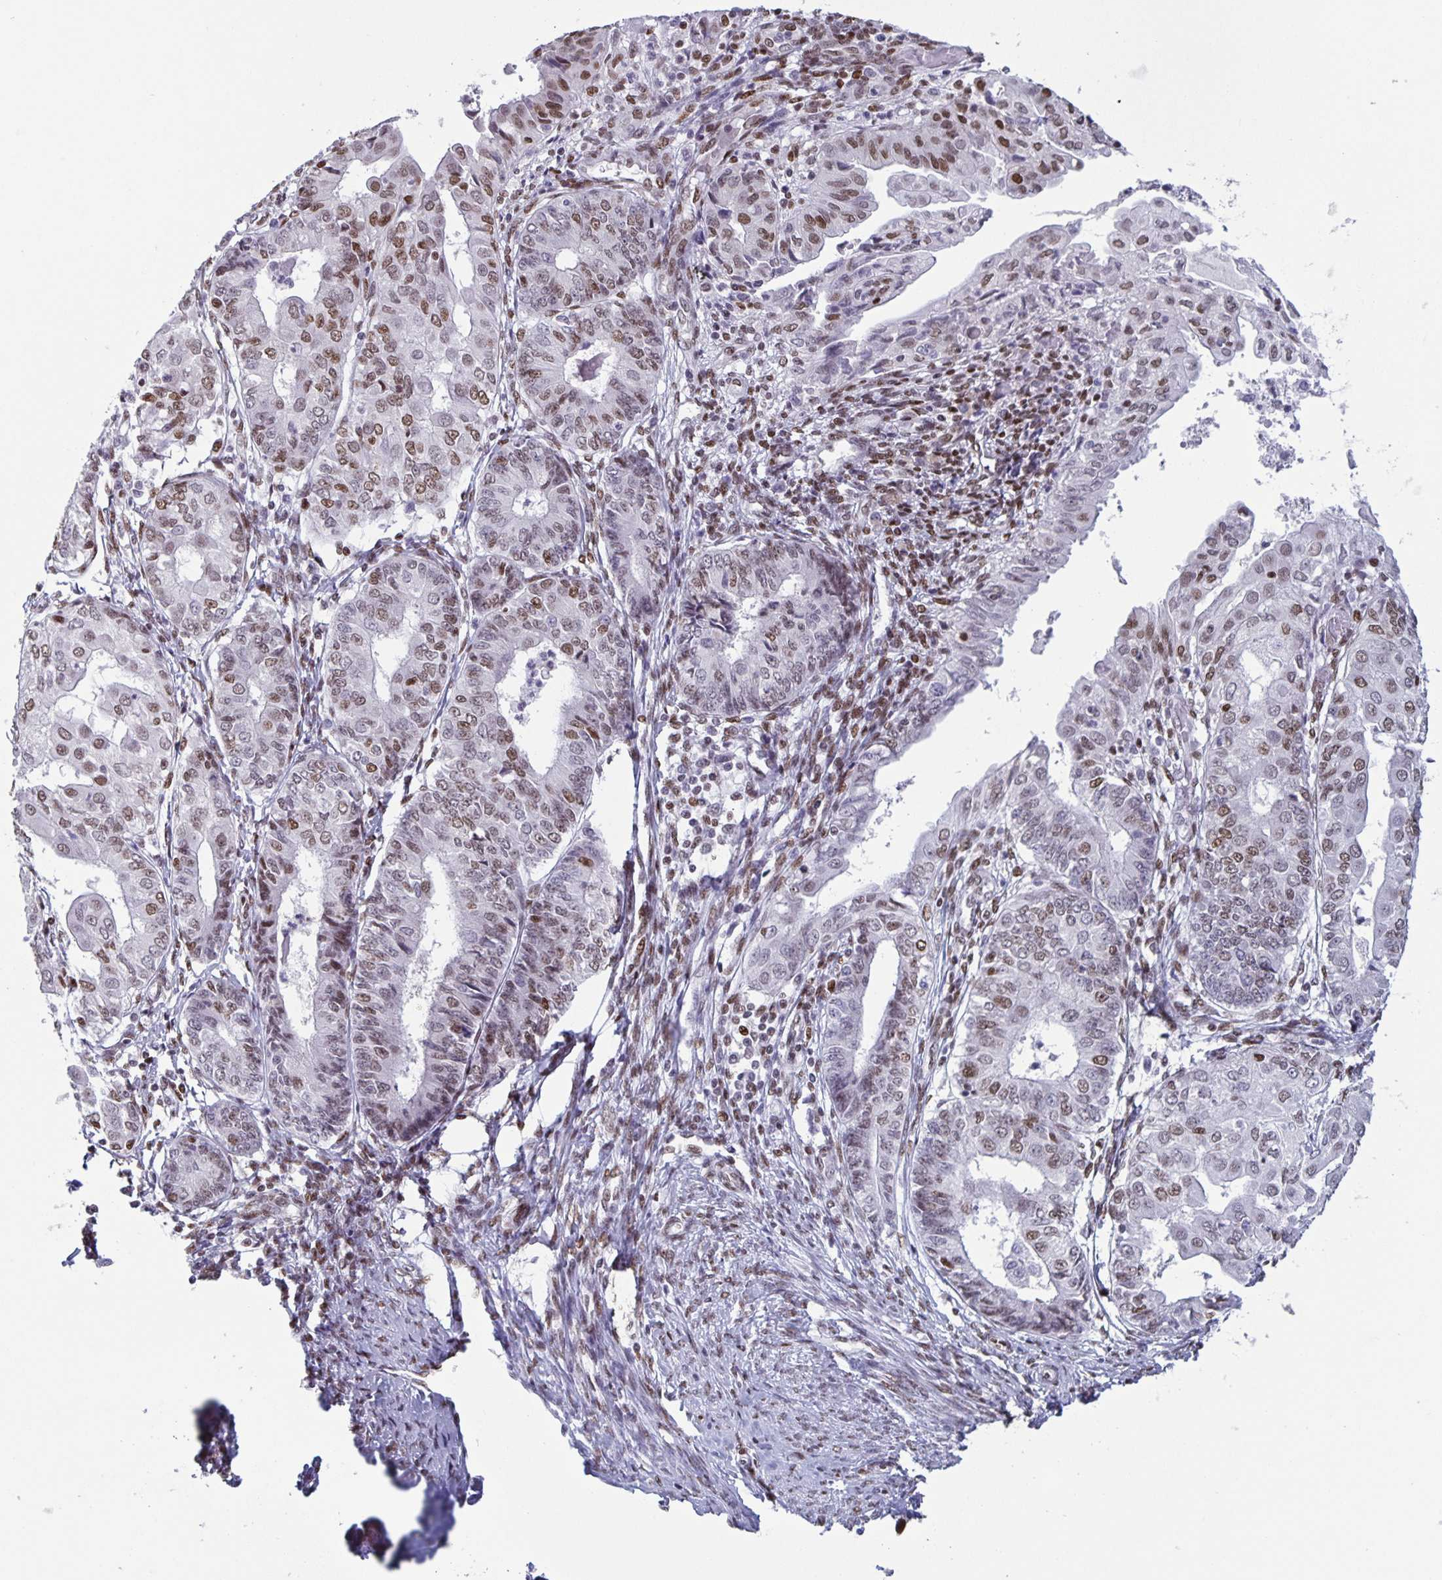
{"staining": {"intensity": "moderate", "quantity": "25%-75%", "location": "nuclear"}, "tissue": "endometrial cancer", "cell_type": "Tumor cells", "image_type": "cancer", "snomed": [{"axis": "morphology", "description": "Adenocarcinoma, NOS"}, {"axis": "topography", "description": "Endometrium"}], "caption": "Immunohistochemistry image of neoplastic tissue: endometrial cancer (adenocarcinoma) stained using immunohistochemistry (IHC) demonstrates medium levels of moderate protein expression localized specifically in the nuclear of tumor cells, appearing as a nuclear brown color.", "gene": "JUND", "patient": {"sex": "female", "age": 68}}